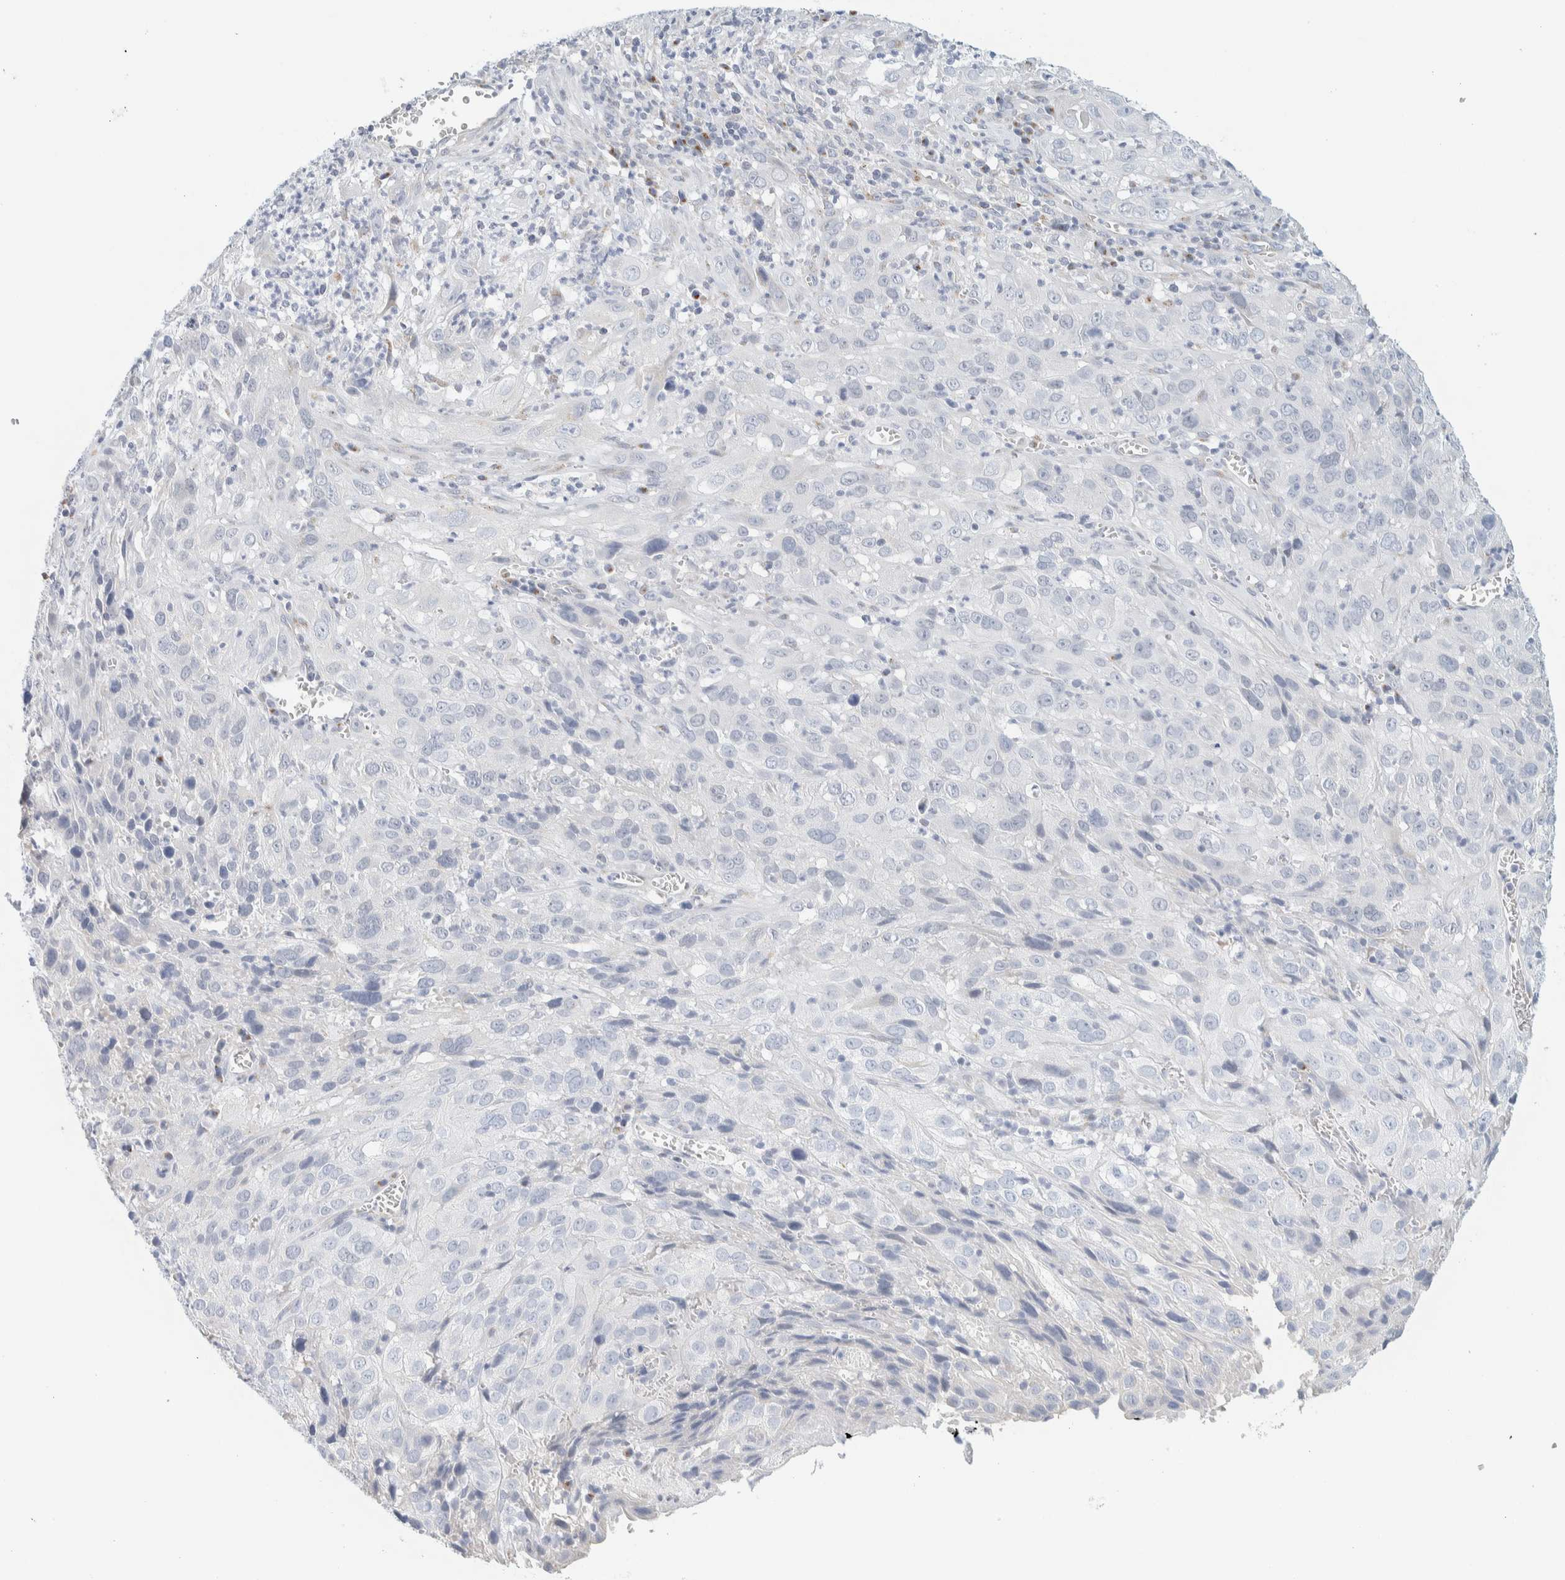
{"staining": {"intensity": "negative", "quantity": "none", "location": "none"}, "tissue": "cervical cancer", "cell_type": "Tumor cells", "image_type": "cancer", "snomed": [{"axis": "morphology", "description": "Squamous cell carcinoma, NOS"}, {"axis": "topography", "description": "Cervix"}], "caption": "Tumor cells are negative for protein expression in human cervical cancer.", "gene": "SPNS3", "patient": {"sex": "female", "age": 32}}